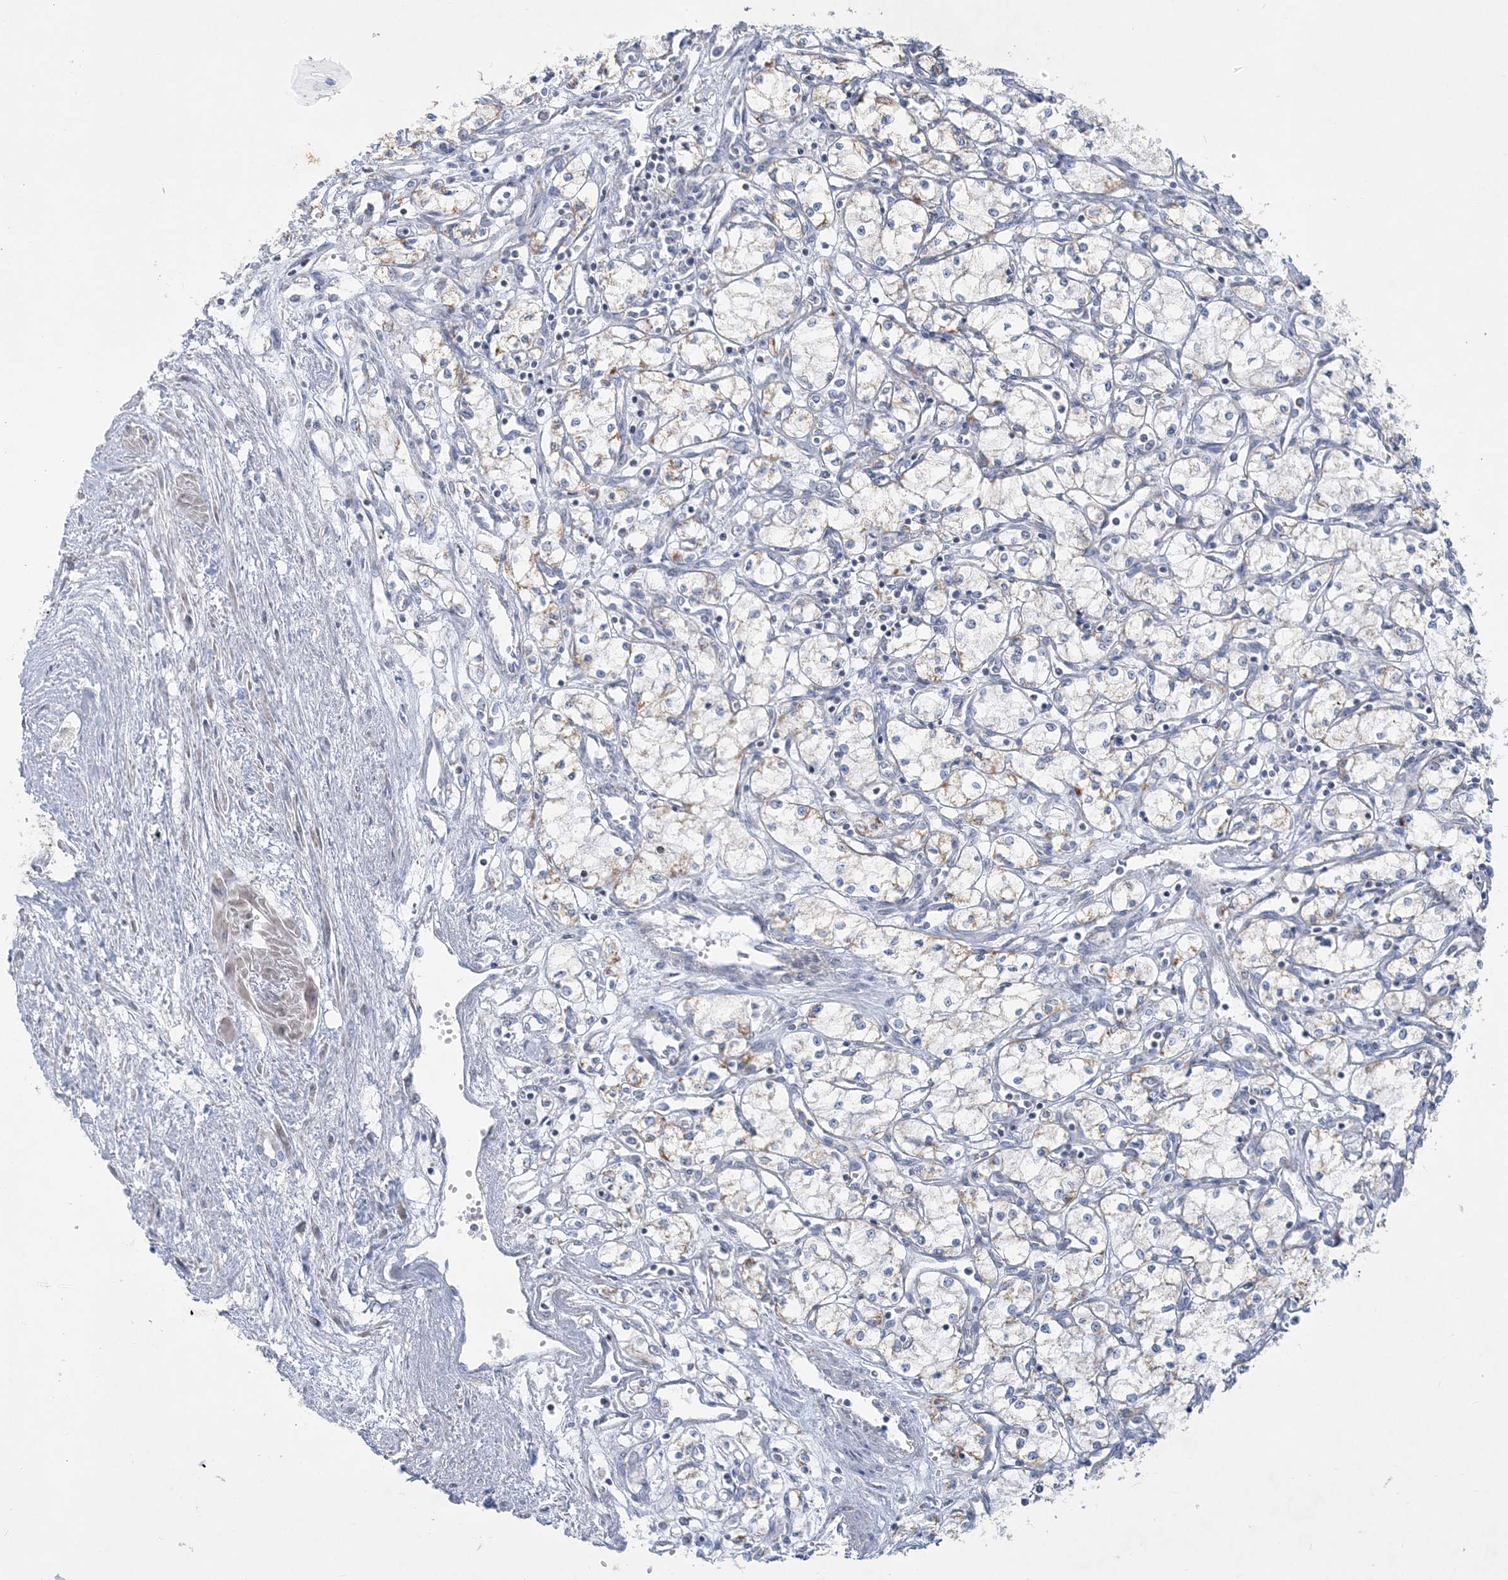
{"staining": {"intensity": "negative", "quantity": "none", "location": "none"}, "tissue": "renal cancer", "cell_type": "Tumor cells", "image_type": "cancer", "snomed": [{"axis": "morphology", "description": "Adenocarcinoma, NOS"}, {"axis": "topography", "description": "Kidney"}], "caption": "There is no significant expression in tumor cells of adenocarcinoma (renal).", "gene": "TBC1D7", "patient": {"sex": "male", "age": 59}}